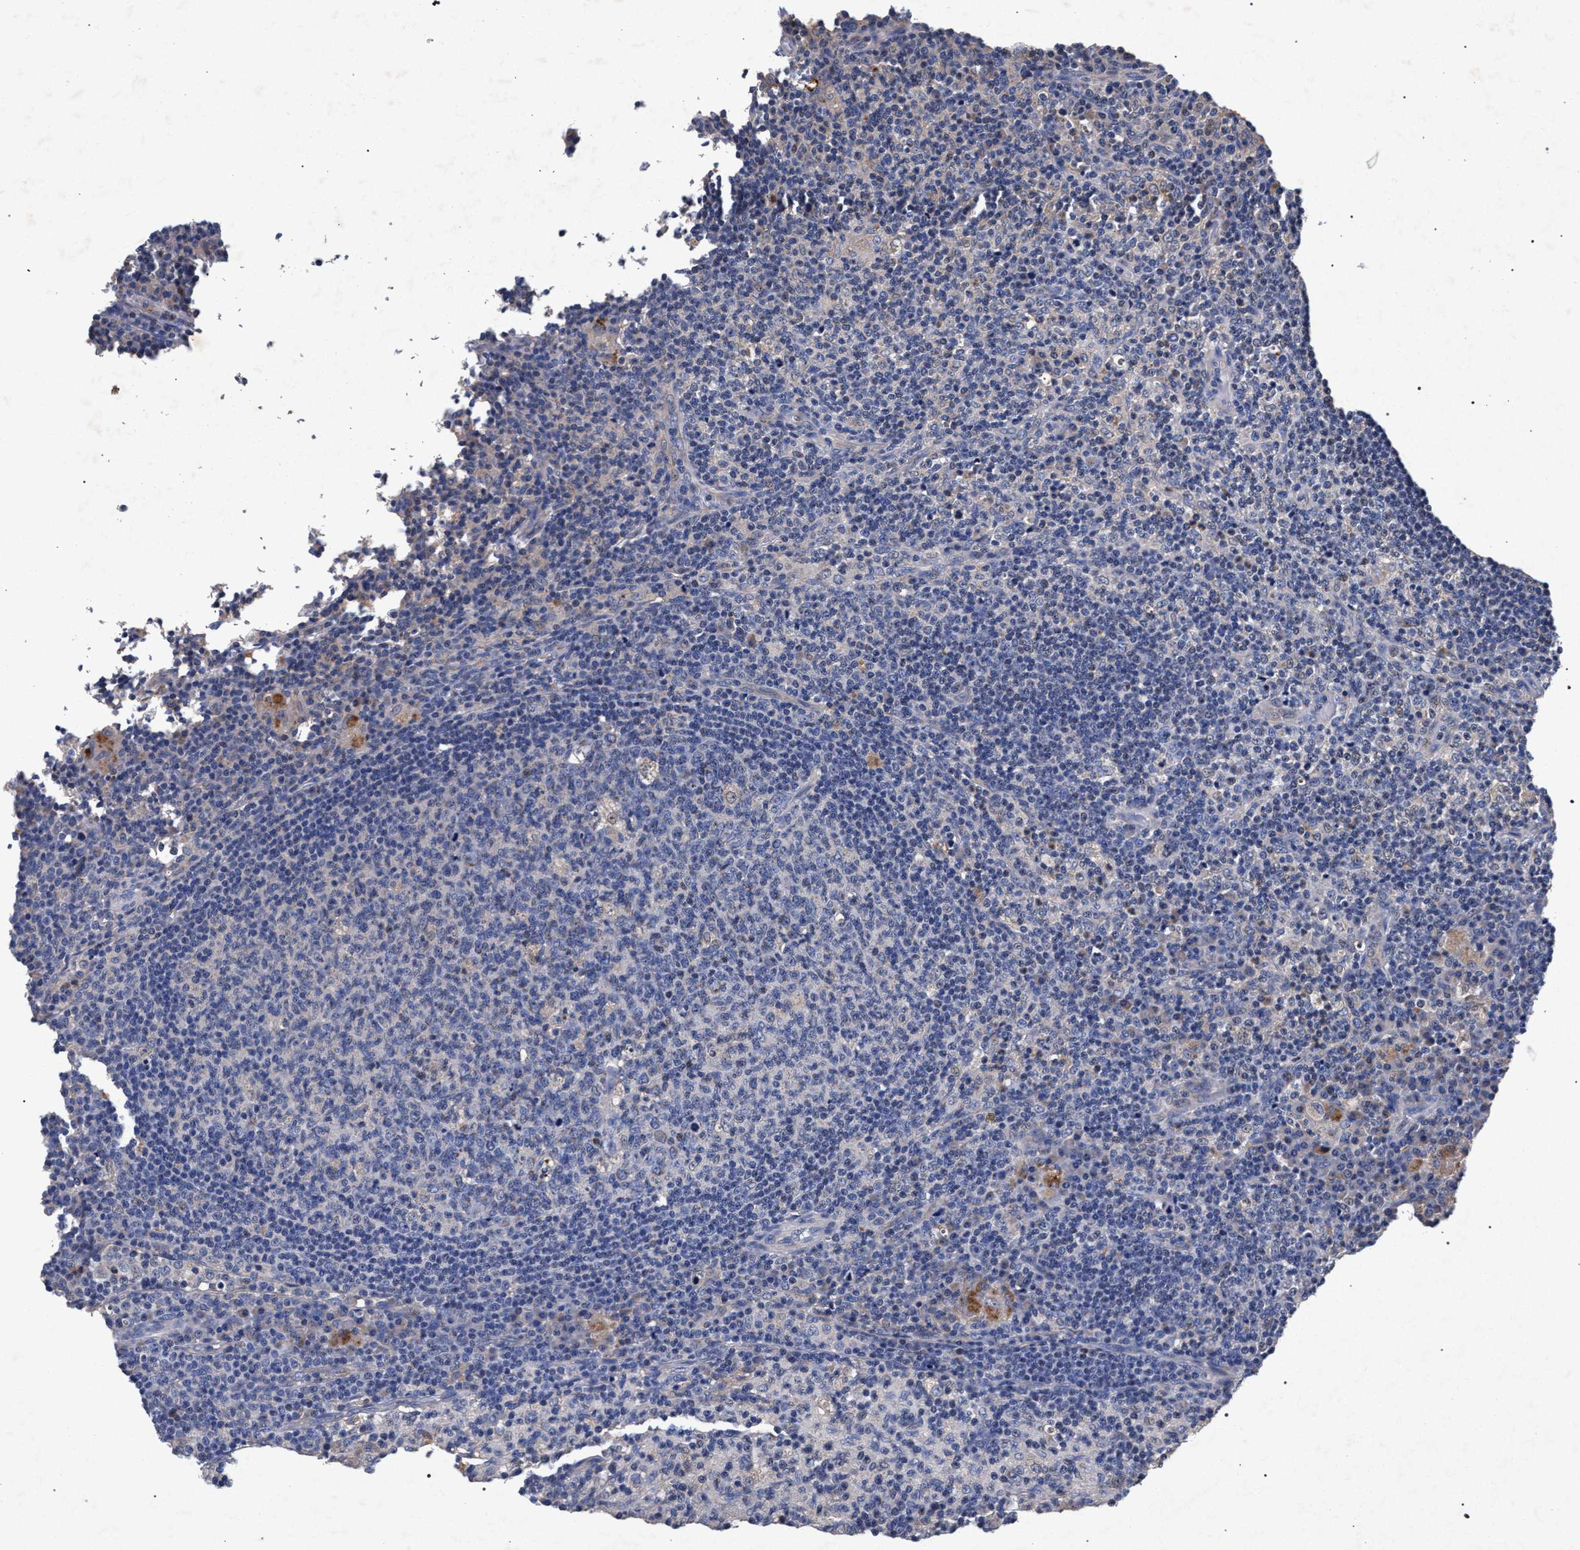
{"staining": {"intensity": "negative", "quantity": "none", "location": "none"}, "tissue": "lymph node", "cell_type": "Germinal center cells", "image_type": "normal", "snomed": [{"axis": "morphology", "description": "Normal tissue, NOS"}, {"axis": "morphology", "description": "Inflammation, NOS"}, {"axis": "topography", "description": "Lymph node"}], "caption": "There is no significant expression in germinal center cells of lymph node. (DAB (3,3'-diaminobenzidine) IHC visualized using brightfield microscopy, high magnification).", "gene": "HSD17B14", "patient": {"sex": "male", "age": 55}}